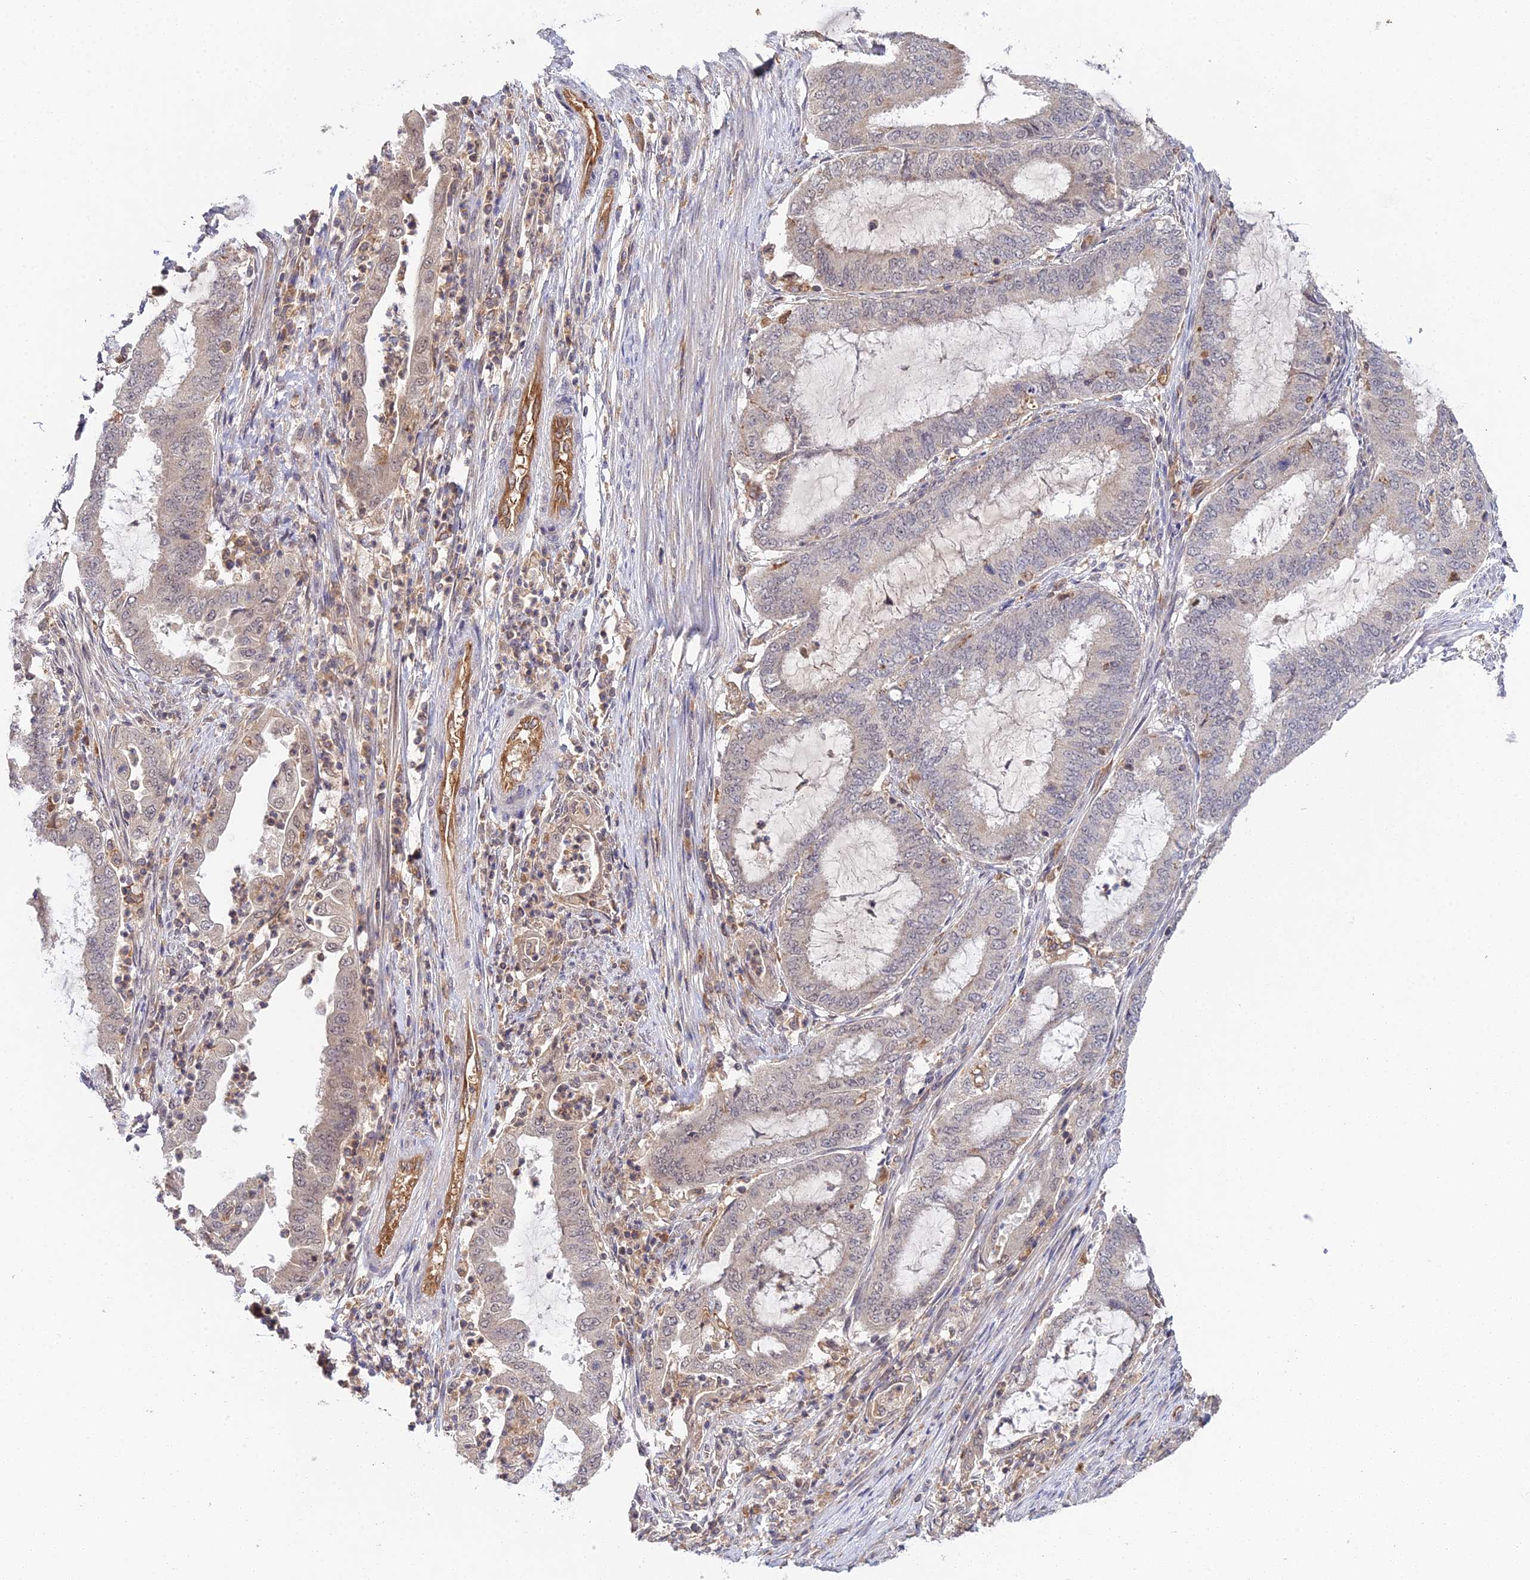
{"staining": {"intensity": "weak", "quantity": "25%-75%", "location": "nuclear"}, "tissue": "endometrial cancer", "cell_type": "Tumor cells", "image_type": "cancer", "snomed": [{"axis": "morphology", "description": "Adenocarcinoma, NOS"}, {"axis": "topography", "description": "Endometrium"}], "caption": "Endometrial cancer stained with a brown dye shows weak nuclear positive expression in approximately 25%-75% of tumor cells.", "gene": "TPRX1", "patient": {"sex": "female", "age": 51}}